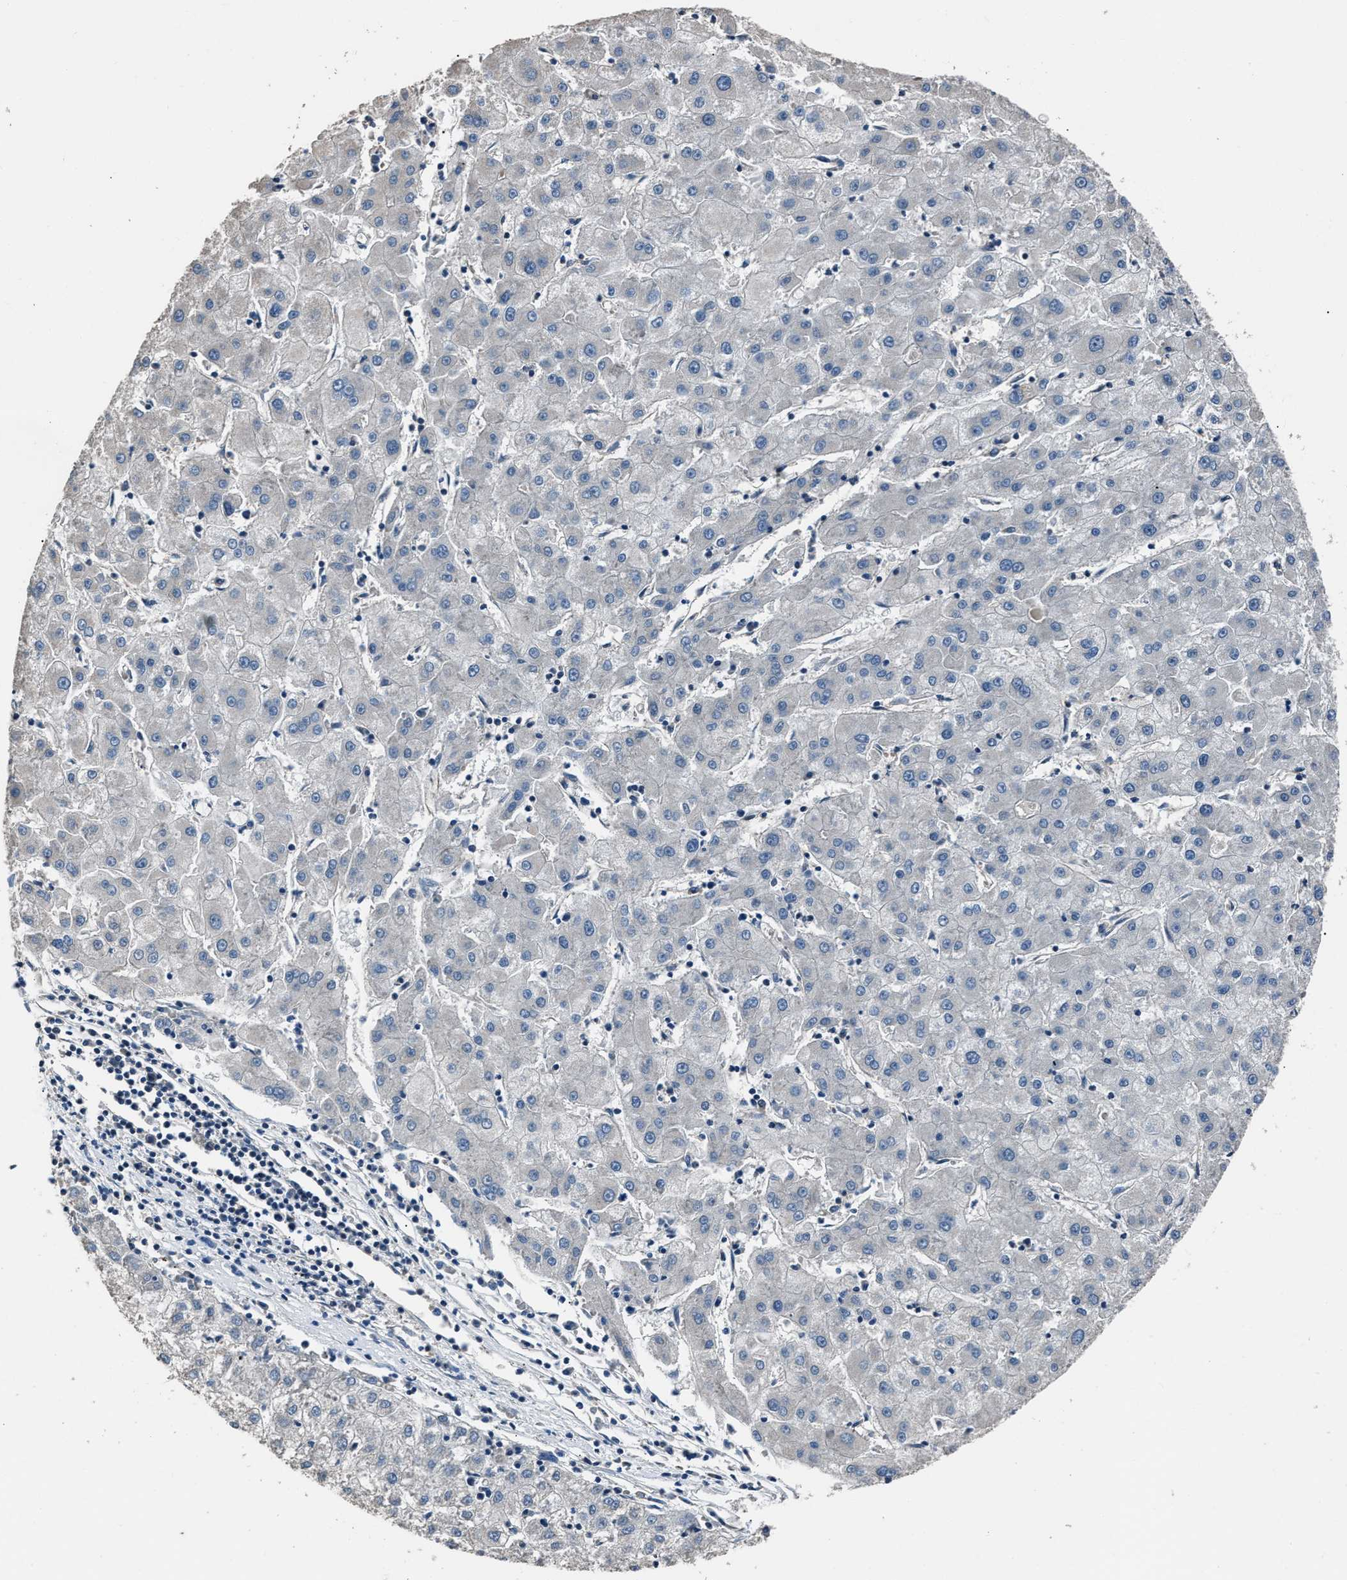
{"staining": {"intensity": "negative", "quantity": "none", "location": "none"}, "tissue": "liver cancer", "cell_type": "Tumor cells", "image_type": "cancer", "snomed": [{"axis": "morphology", "description": "Carcinoma, Hepatocellular, NOS"}, {"axis": "topography", "description": "Liver"}], "caption": "Immunohistochemistry of human liver cancer displays no expression in tumor cells. (Immunohistochemistry (ihc), brightfield microscopy, high magnification).", "gene": "DFFA", "patient": {"sex": "male", "age": 72}}